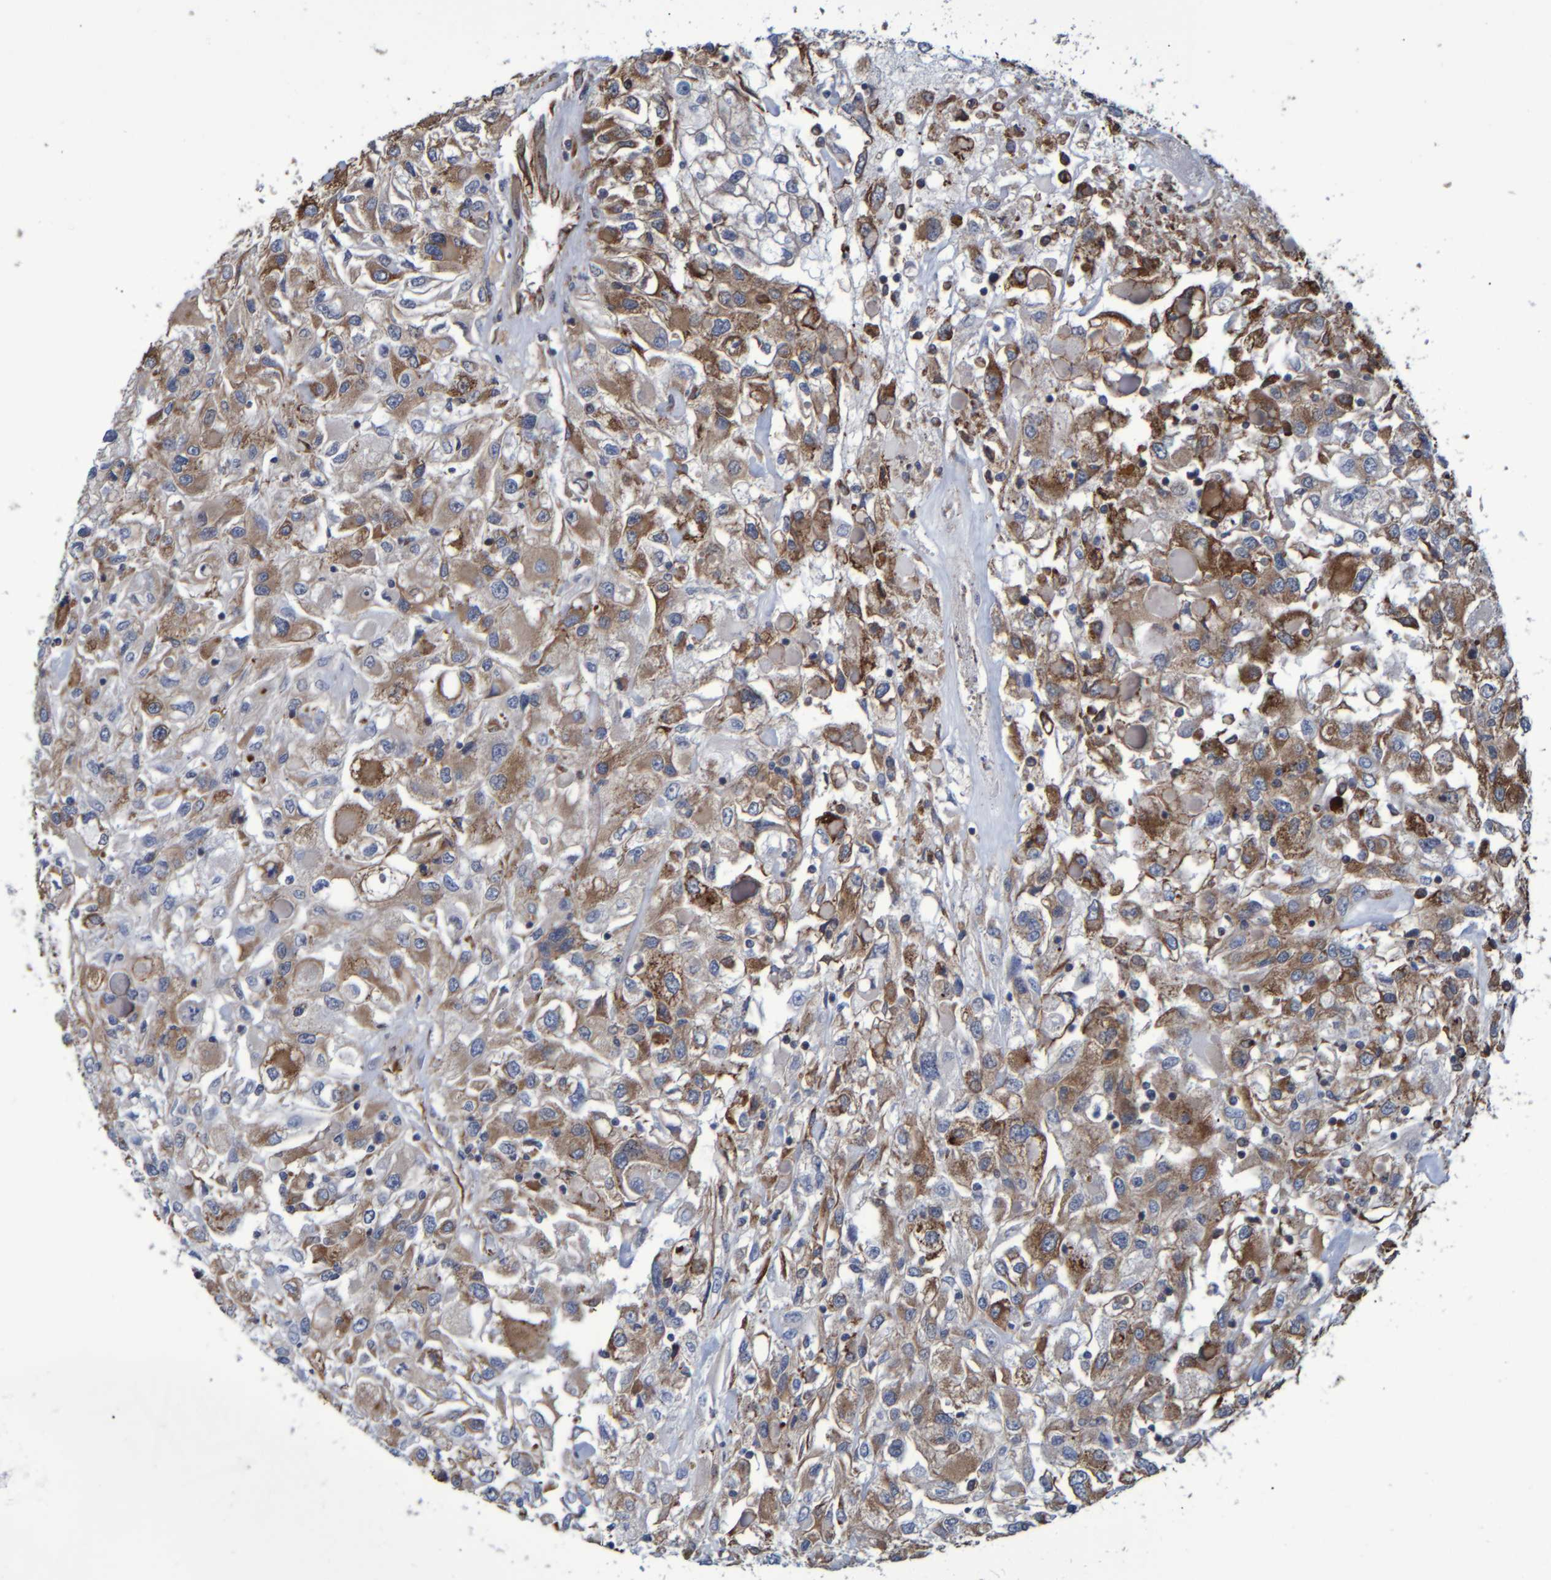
{"staining": {"intensity": "moderate", "quantity": ">75%", "location": "cytoplasmic/membranous"}, "tissue": "renal cancer", "cell_type": "Tumor cells", "image_type": "cancer", "snomed": [{"axis": "morphology", "description": "Adenocarcinoma, NOS"}, {"axis": "topography", "description": "Kidney"}], "caption": "Immunohistochemistry (IHC) staining of adenocarcinoma (renal), which exhibits medium levels of moderate cytoplasmic/membranous expression in about >75% of tumor cells indicating moderate cytoplasmic/membranous protein staining. The staining was performed using DAB (brown) for protein detection and nuclei were counterstained in hematoxylin (blue).", "gene": "SPAG5", "patient": {"sex": "female", "age": 52}}